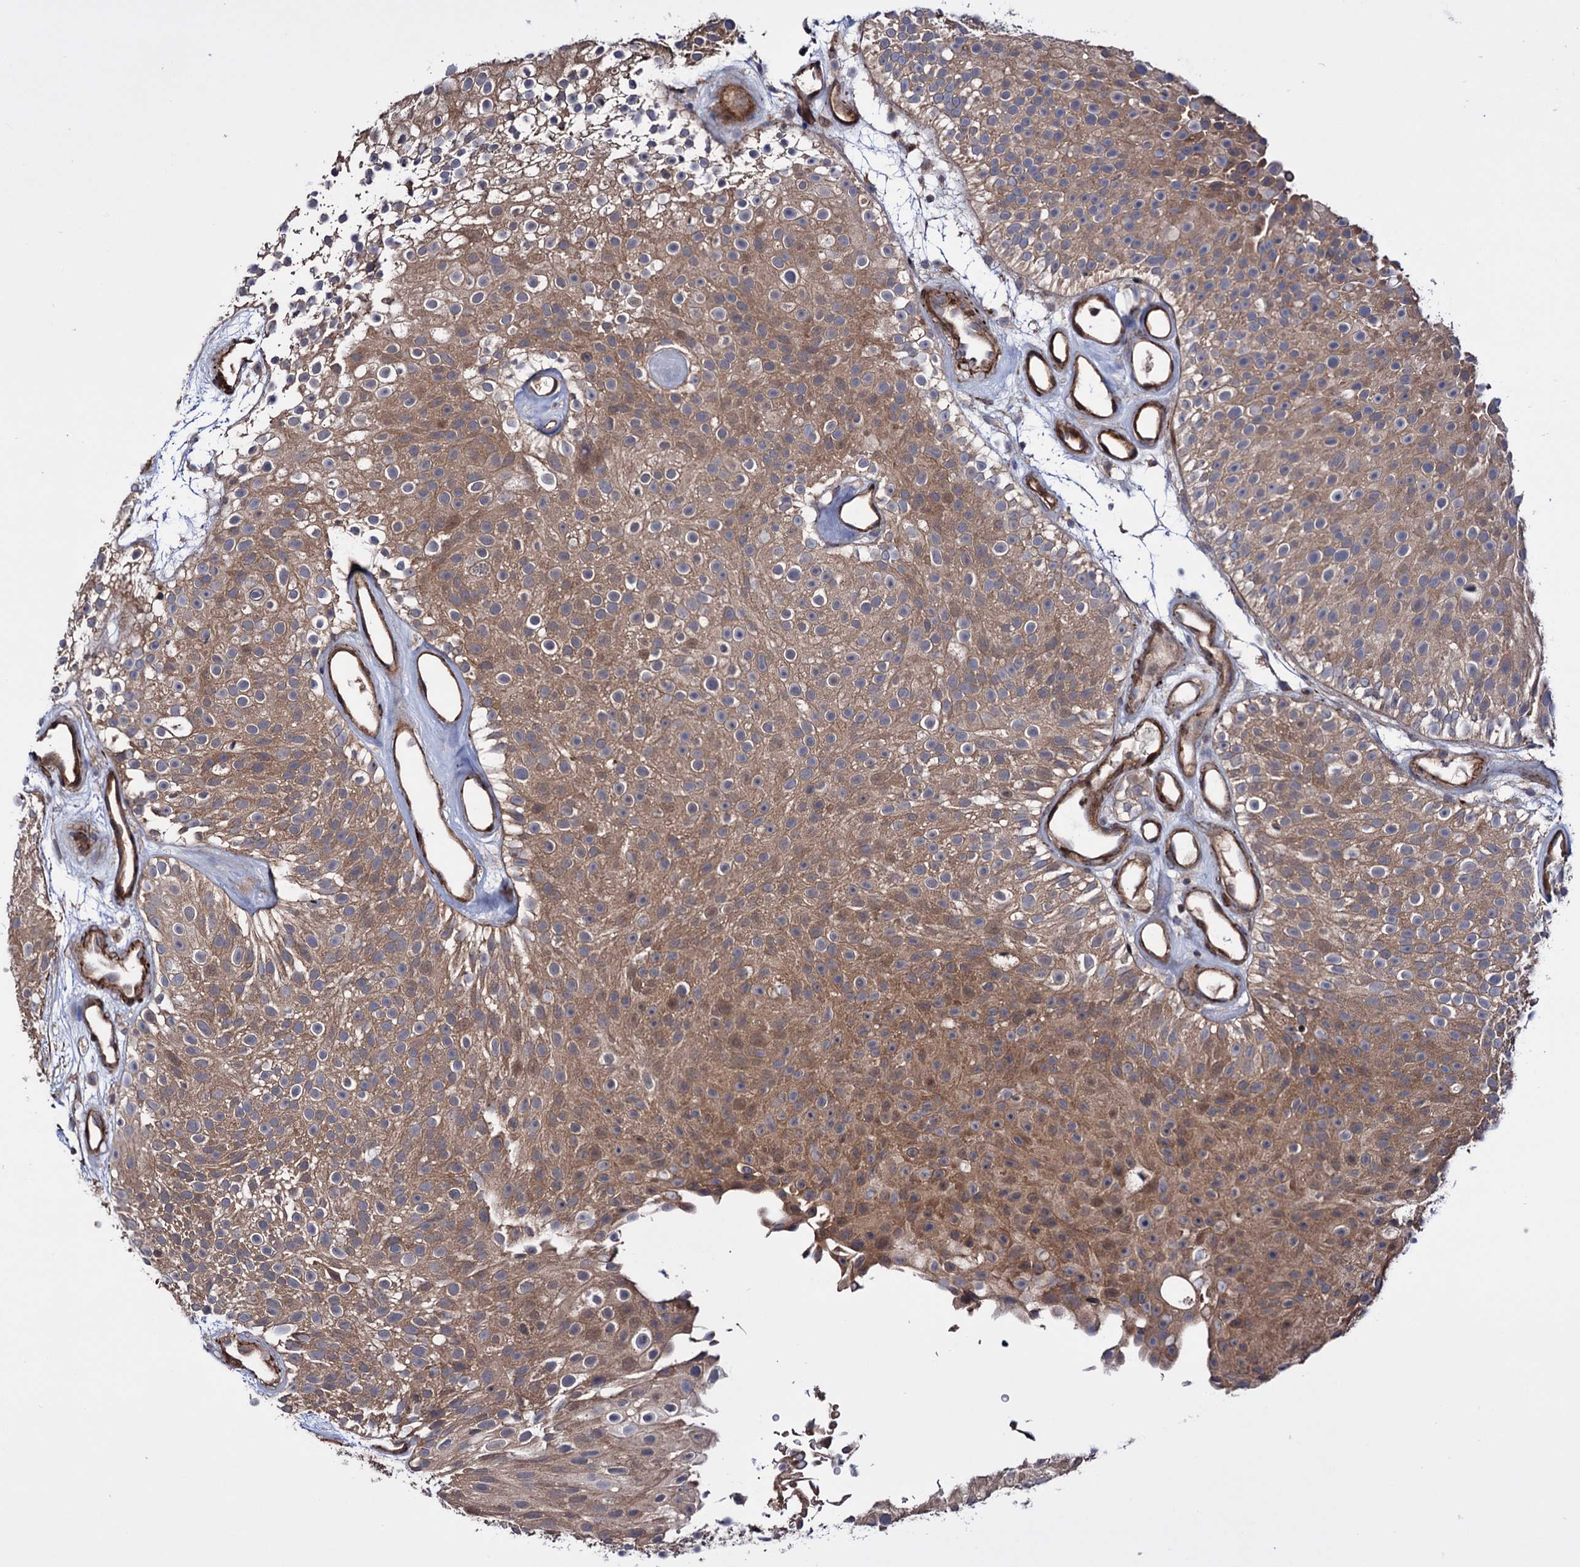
{"staining": {"intensity": "moderate", "quantity": ">75%", "location": "cytoplasmic/membranous"}, "tissue": "urothelial cancer", "cell_type": "Tumor cells", "image_type": "cancer", "snomed": [{"axis": "morphology", "description": "Urothelial carcinoma, Low grade"}, {"axis": "topography", "description": "Urinary bladder"}], "caption": "This image reveals IHC staining of human urothelial cancer, with medium moderate cytoplasmic/membranous staining in about >75% of tumor cells.", "gene": "FERMT2", "patient": {"sex": "male", "age": 78}}